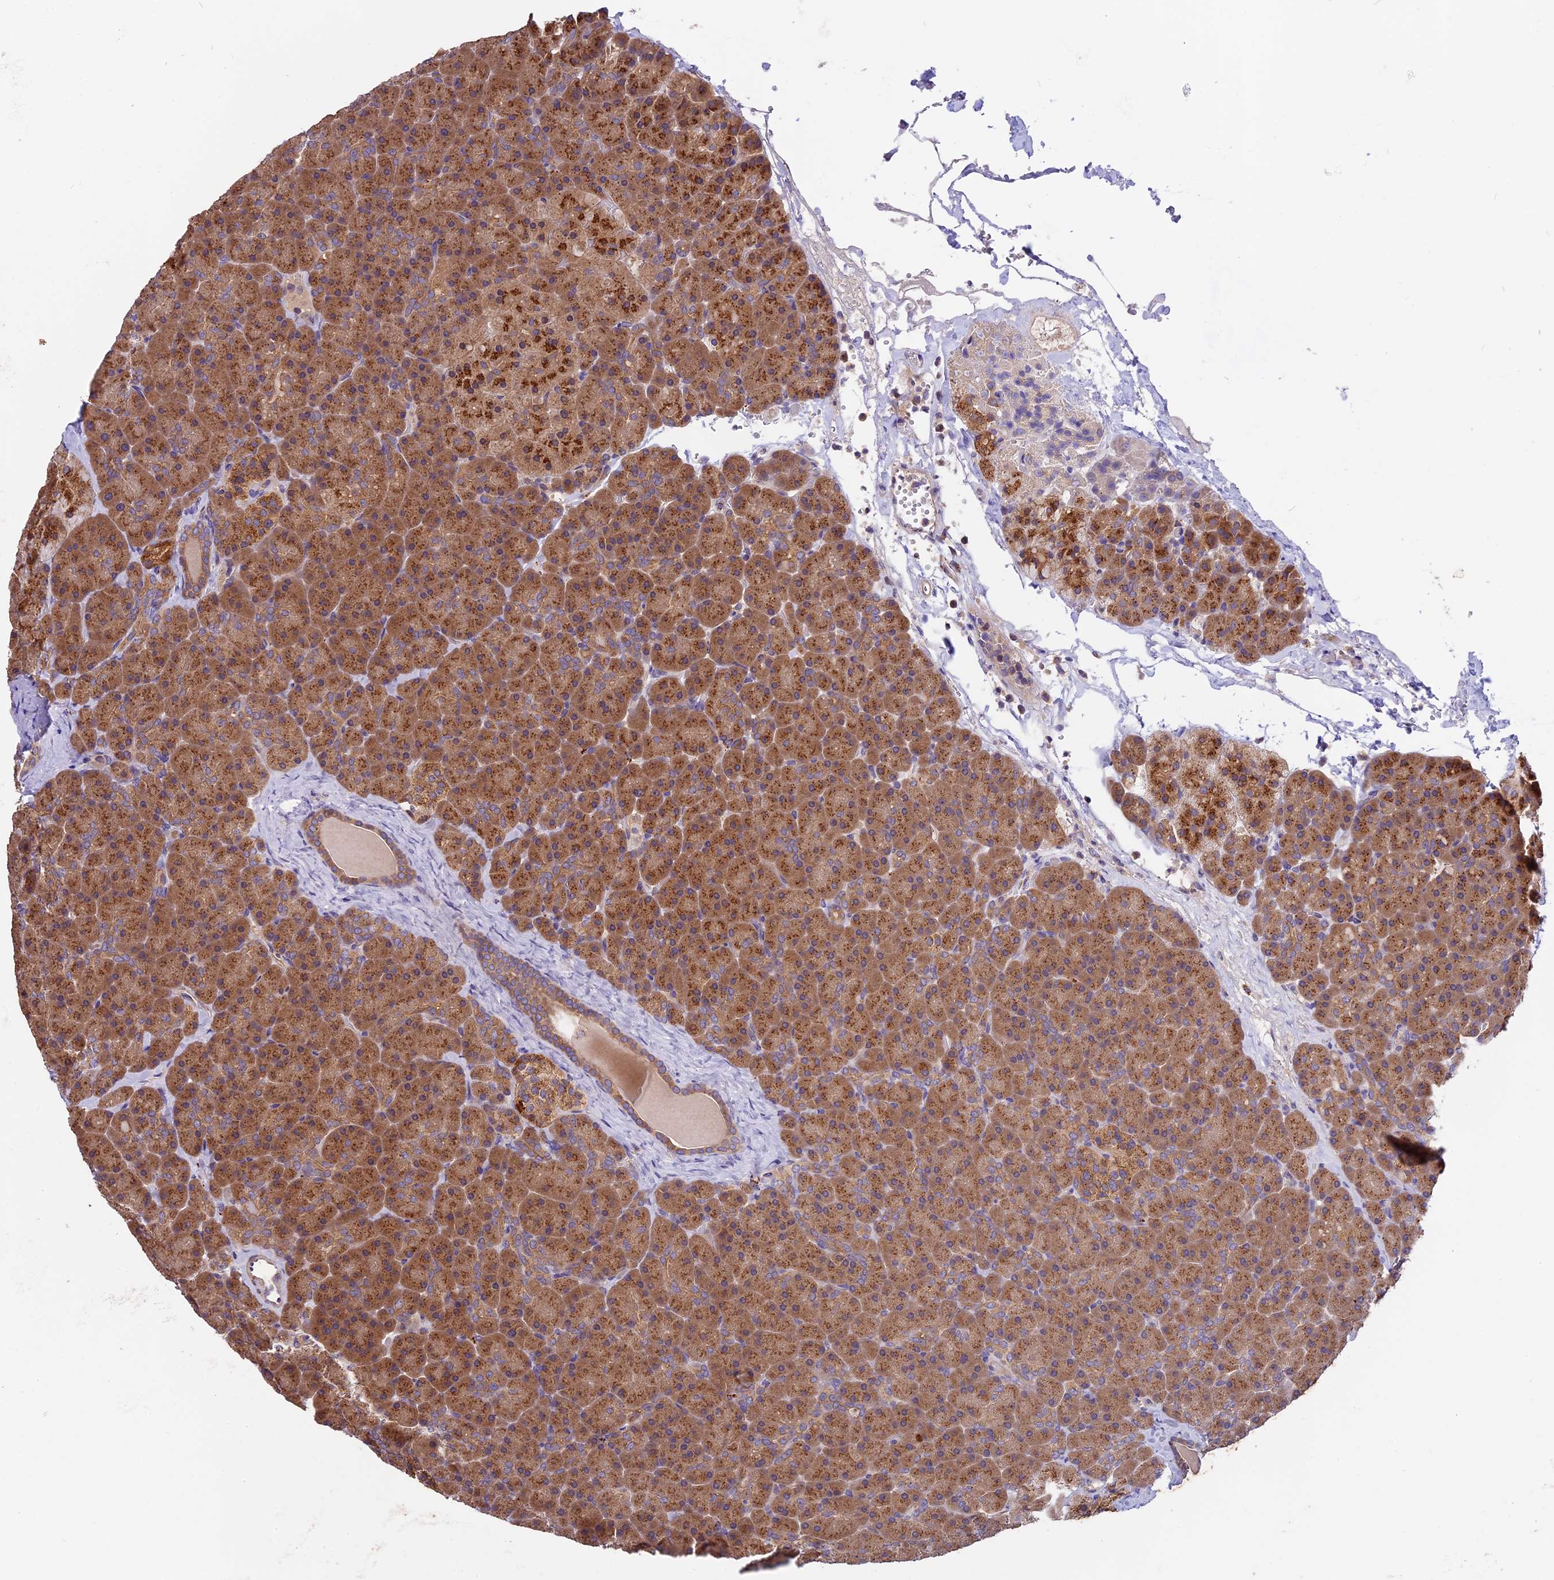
{"staining": {"intensity": "strong", "quantity": ">75%", "location": "cytoplasmic/membranous"}, "tissue": "pancreas", "cell_type": "Exocrine glandular cells", "image_type": "normal", "snomed": [{"axis": "morphology", "description": "Normal tissue, NOS"}, {"axis": "topography", "description": "Pancreas"}], "caption": "The immunohistochemical stain highlights strong cytoplasmic/membranous expression in exocrine glandular cells of benign pancreas. Immunohistochemistry (ihc) stains the protein in brown and the nuclei are stained blue.", "gene": "COPE", "patient": {"sex": "male", "age": 36}}